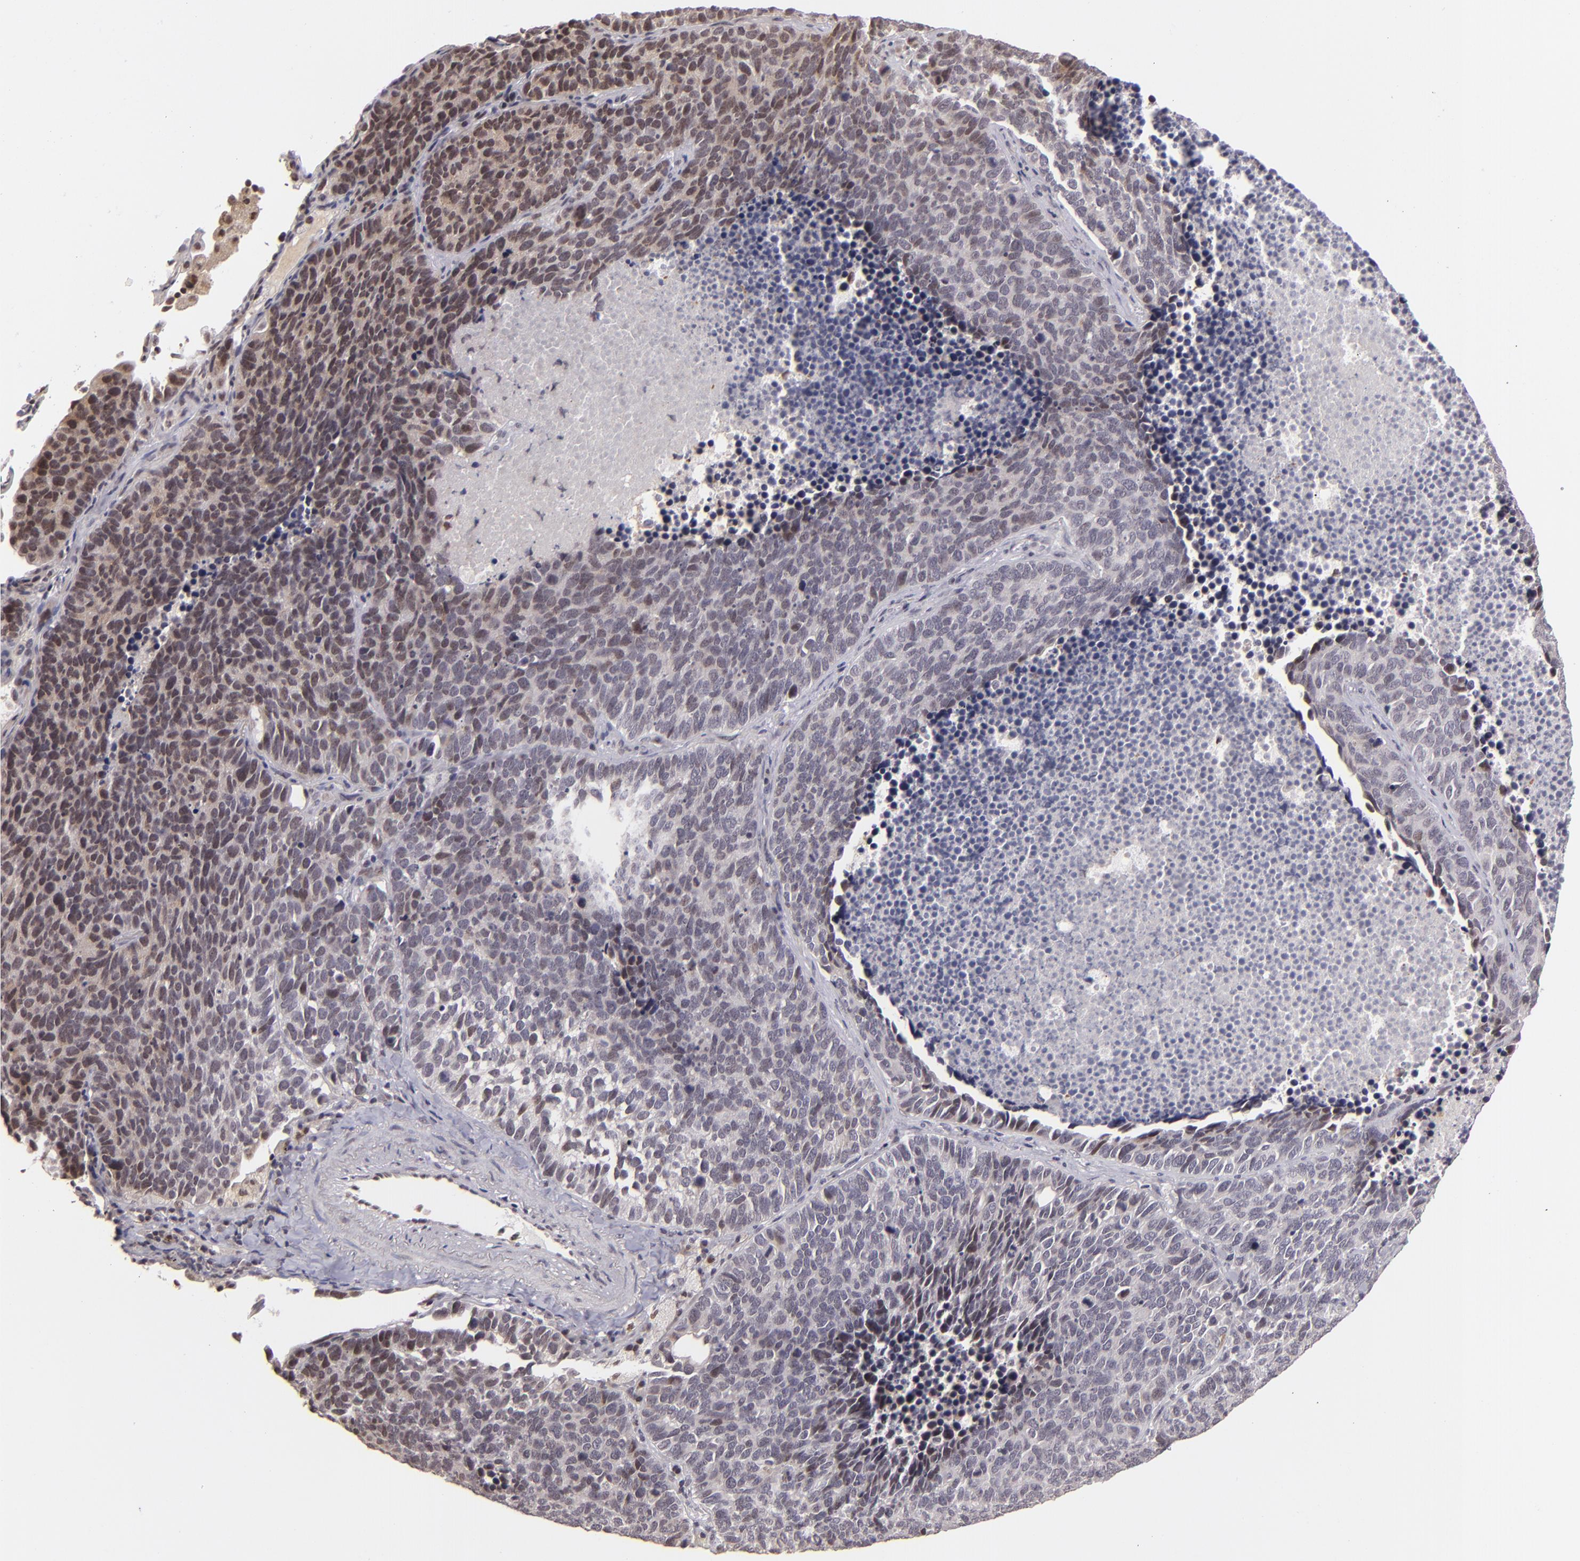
{"staining": {"intensity": "weak", "quantity": "<25%", "location": "nuclear"}, "tissue": "lung cancer", "cell_type": "Tumor cells", "image_type": "cancer", "snomed": [{"axis": "morphology", "description": "Neoplasm, malignant, NOS"}, {"axis": "topography", "description": "Lung"}], "caption": "Lung cancer was stained to show a protein in brown. There is no significant staining in tumor cells.", "gene": "RARB", "patient": {"sex": "female", "age": 75}}